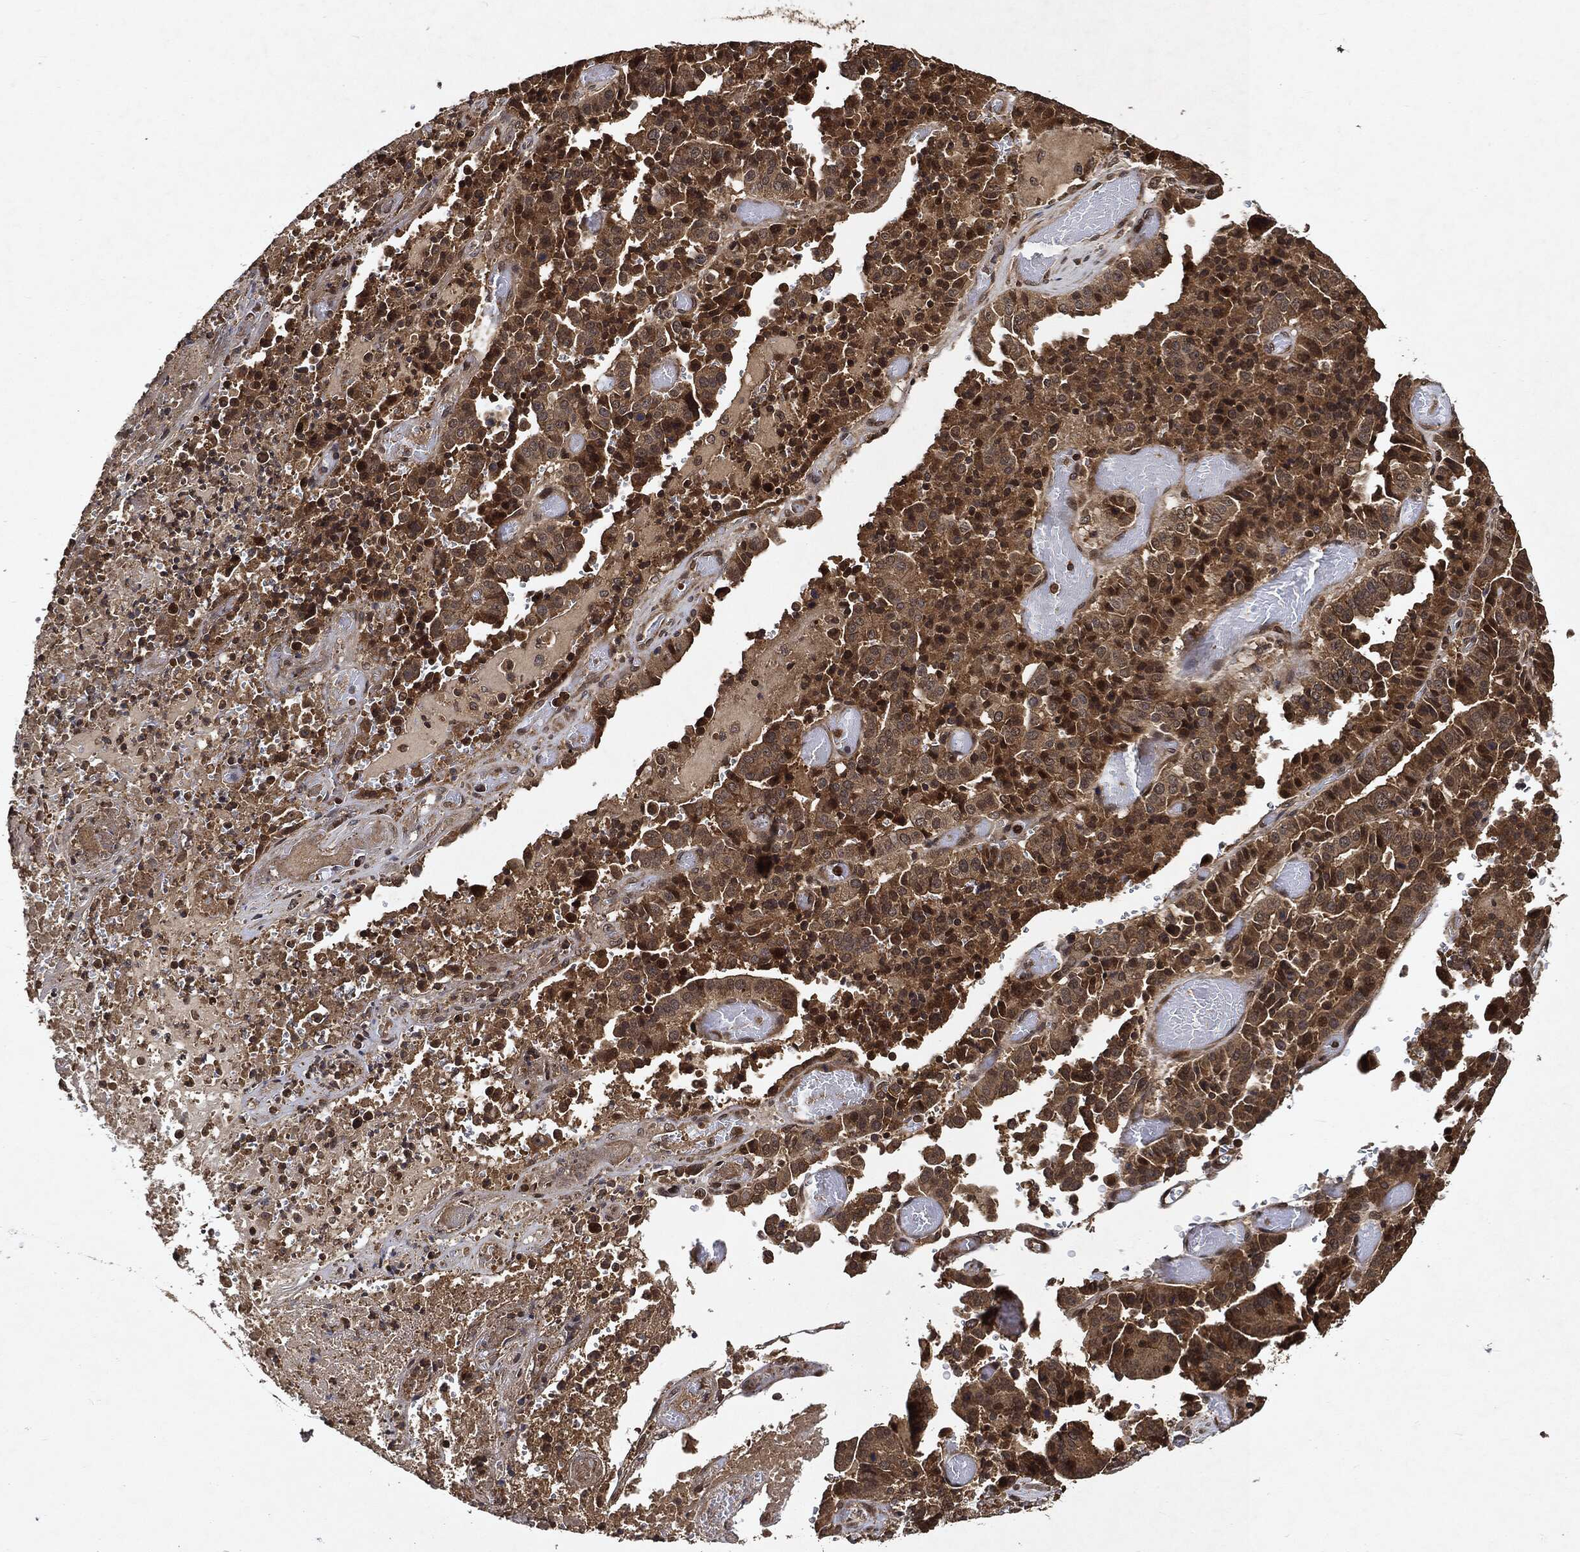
{"staining": {"intensity": "strong", "quantity": ">75%", "location": "cytoplasmic/membranous"}, "tissue": "stomach cancer", "cell_type": "Tumor cells", "image_type": "cancer", "snomed": [{"axis": "morphology", "description": "Adenocarcinoma, NOS"}, {"axis": "topography", "description": "Stomach"}], "caption": "Approximately >75% of tumor cells in stomach cancer (adenocarcinoma) demonstrate strong cytoplasmic/membranous protein staining as visualized by brown immunohistochemical staining.", "gene": "ZNF226", "patient": {"sex": "male", "age": 48}}